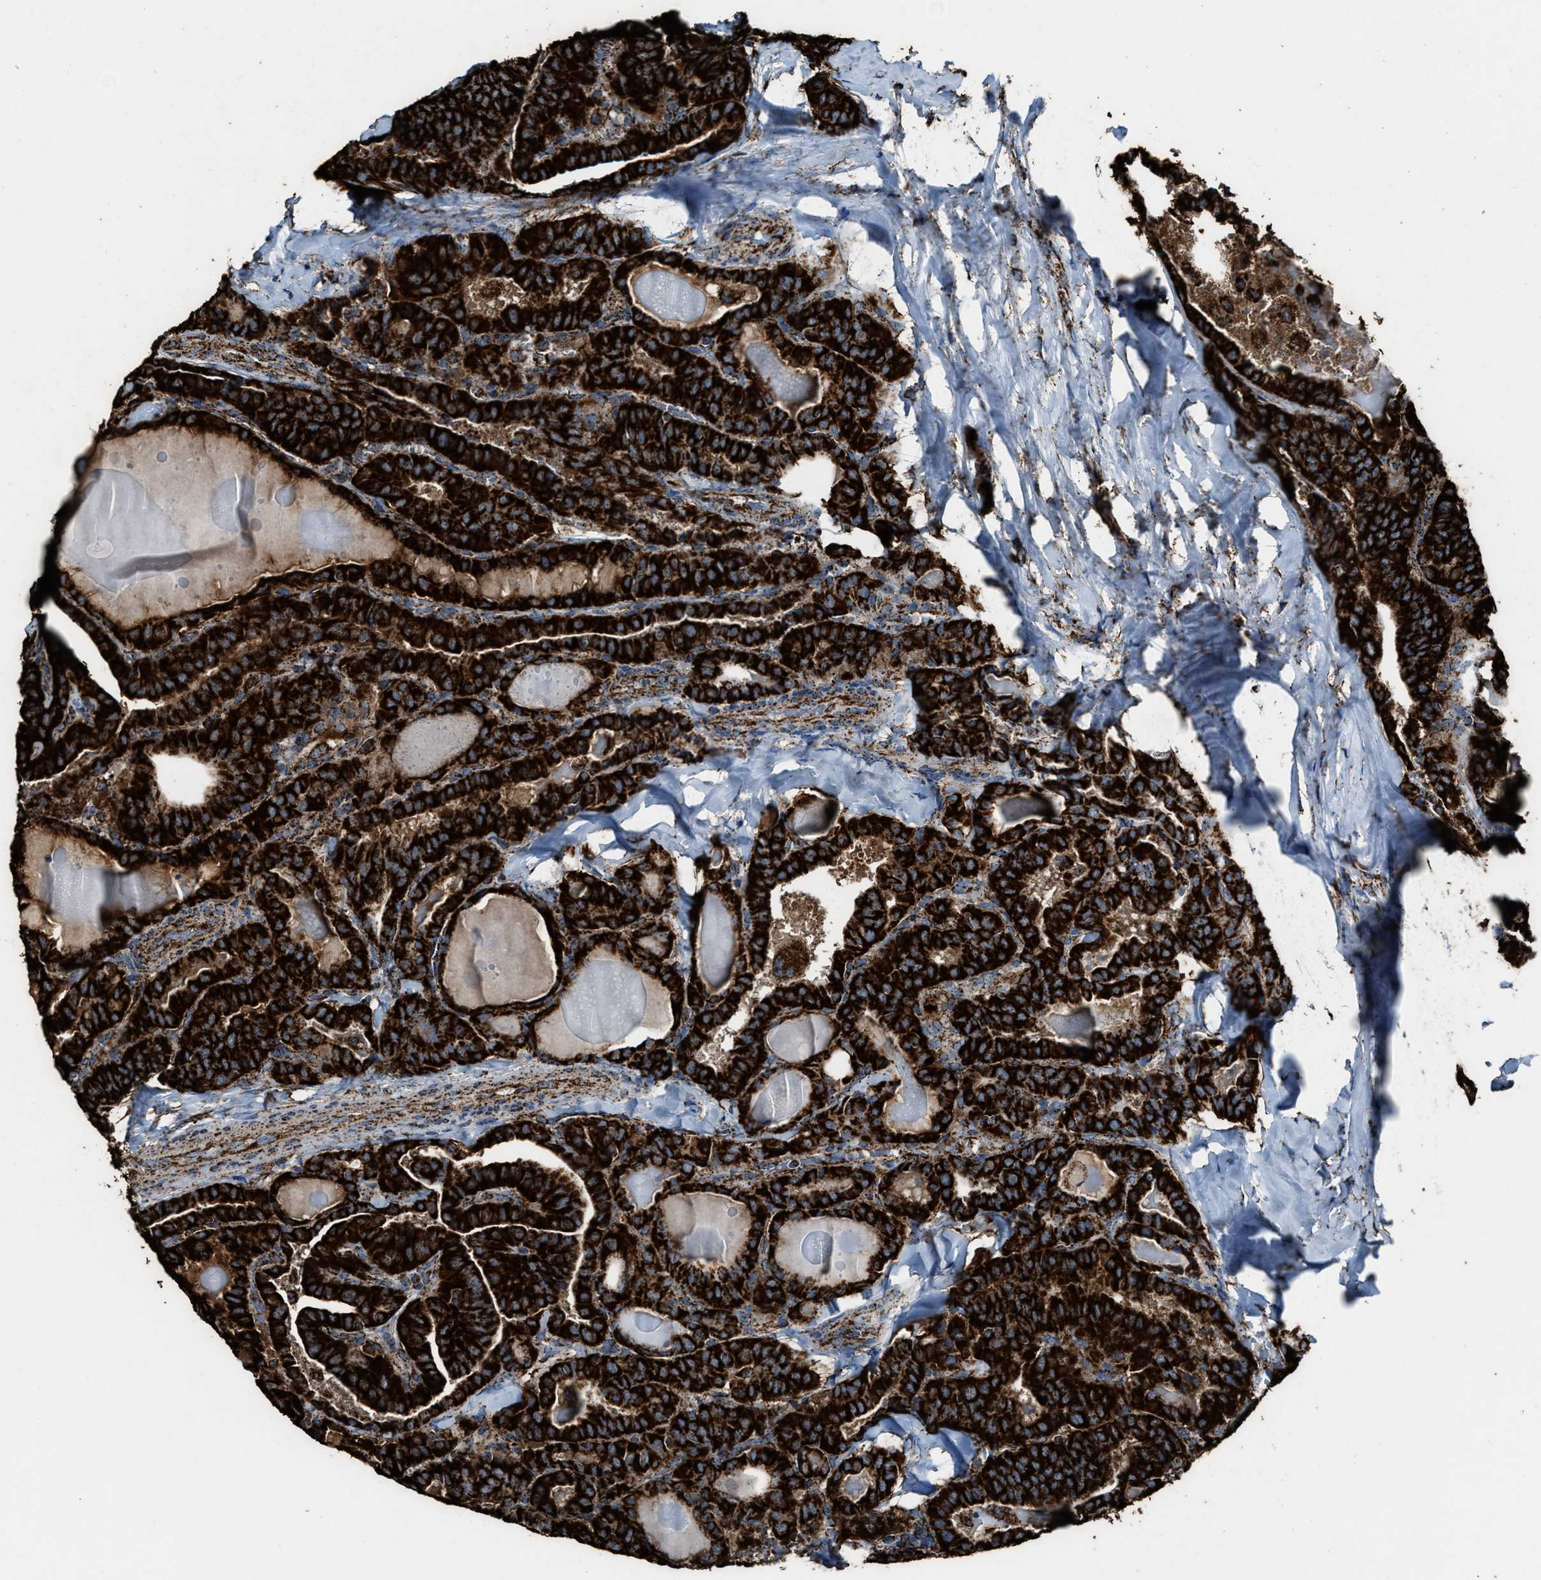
{"staining": {"intensity": "strong", "quantity": ">75%", "location": "cytoplasmic/membranous"}, "tissue": "thyroid cancer", "cell_type": "Tumor cells", "image_type": "cancer", "snomed": [{"axis": "morphology", "description": "Papillary adenocarcinoma, NOS"}, {"axis": "topography", "description": "Thyroid gland"}], "caption": "Protein expression analysis of human papillary adenocarcinoma (thyroid) reveals strong cytoplasmic/membranous expression in approximately >75% of tumor cells.", "gene": "MDH2", "patient": {"sex": "male", "age": 77}}